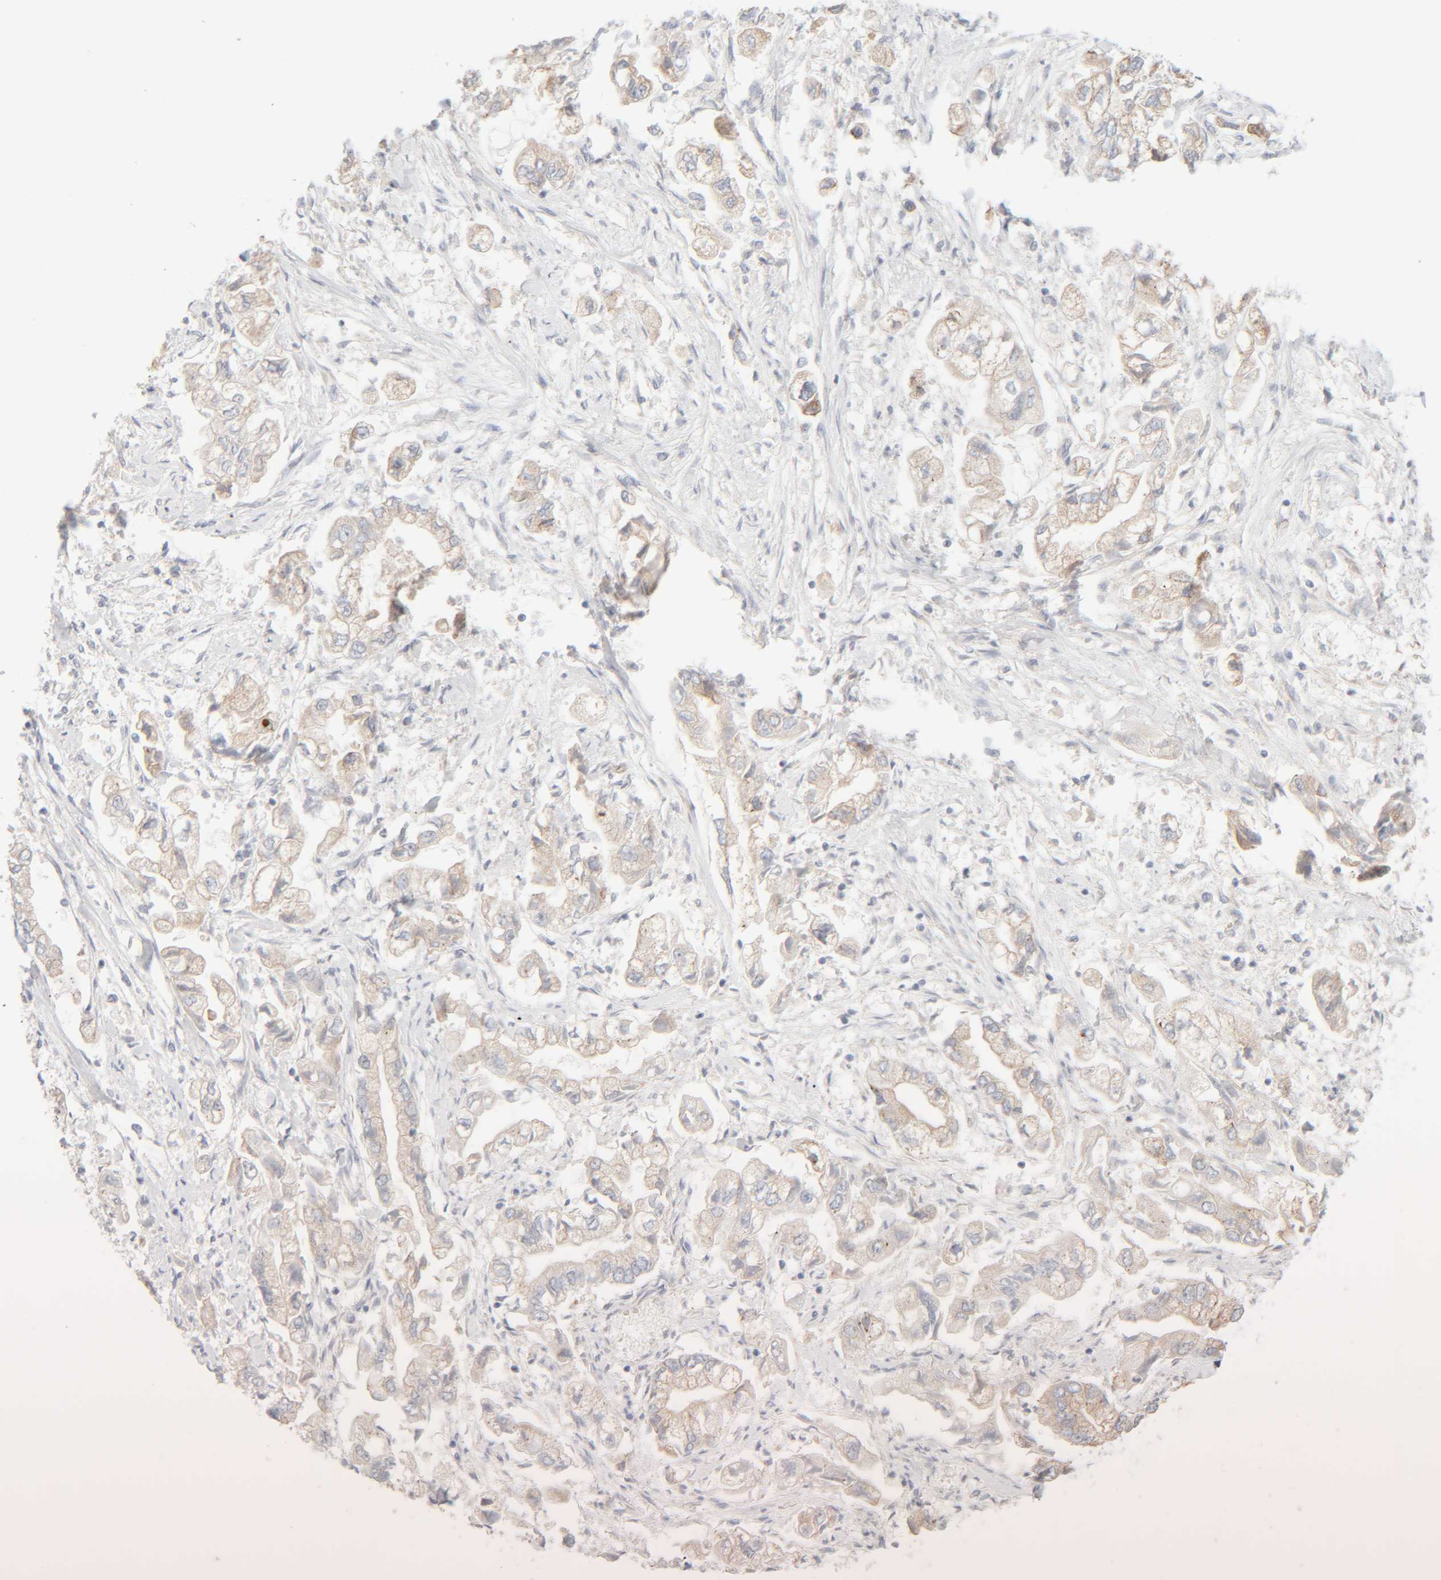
{"staining": {"intensity": "weak", "quantity": "25%-75%", "location": "cytoplasmic/membranous"}, "tissue": "stomach cancer", "cell_type": "Tumor cells", "image_type": "cancer", "snomed": [{"axis": "morphology", "description": "Normal tissue, NOS"}, {"axis": "morphology", "description": "Adenocarcinoma, NOS"}, {"axis": "topography", "description": "Stomach"}], "caption": "Immunohistochemistry (IHC) micrograph of adenocarcinoma (stomach) stained for a protein (brown), which reveals low levels of weak cytoplasmic/membranous staining in approximately 25%-75% of tumor cells.", "gene": "RIDA", "patient": {"sex": "male", "age": 62}}